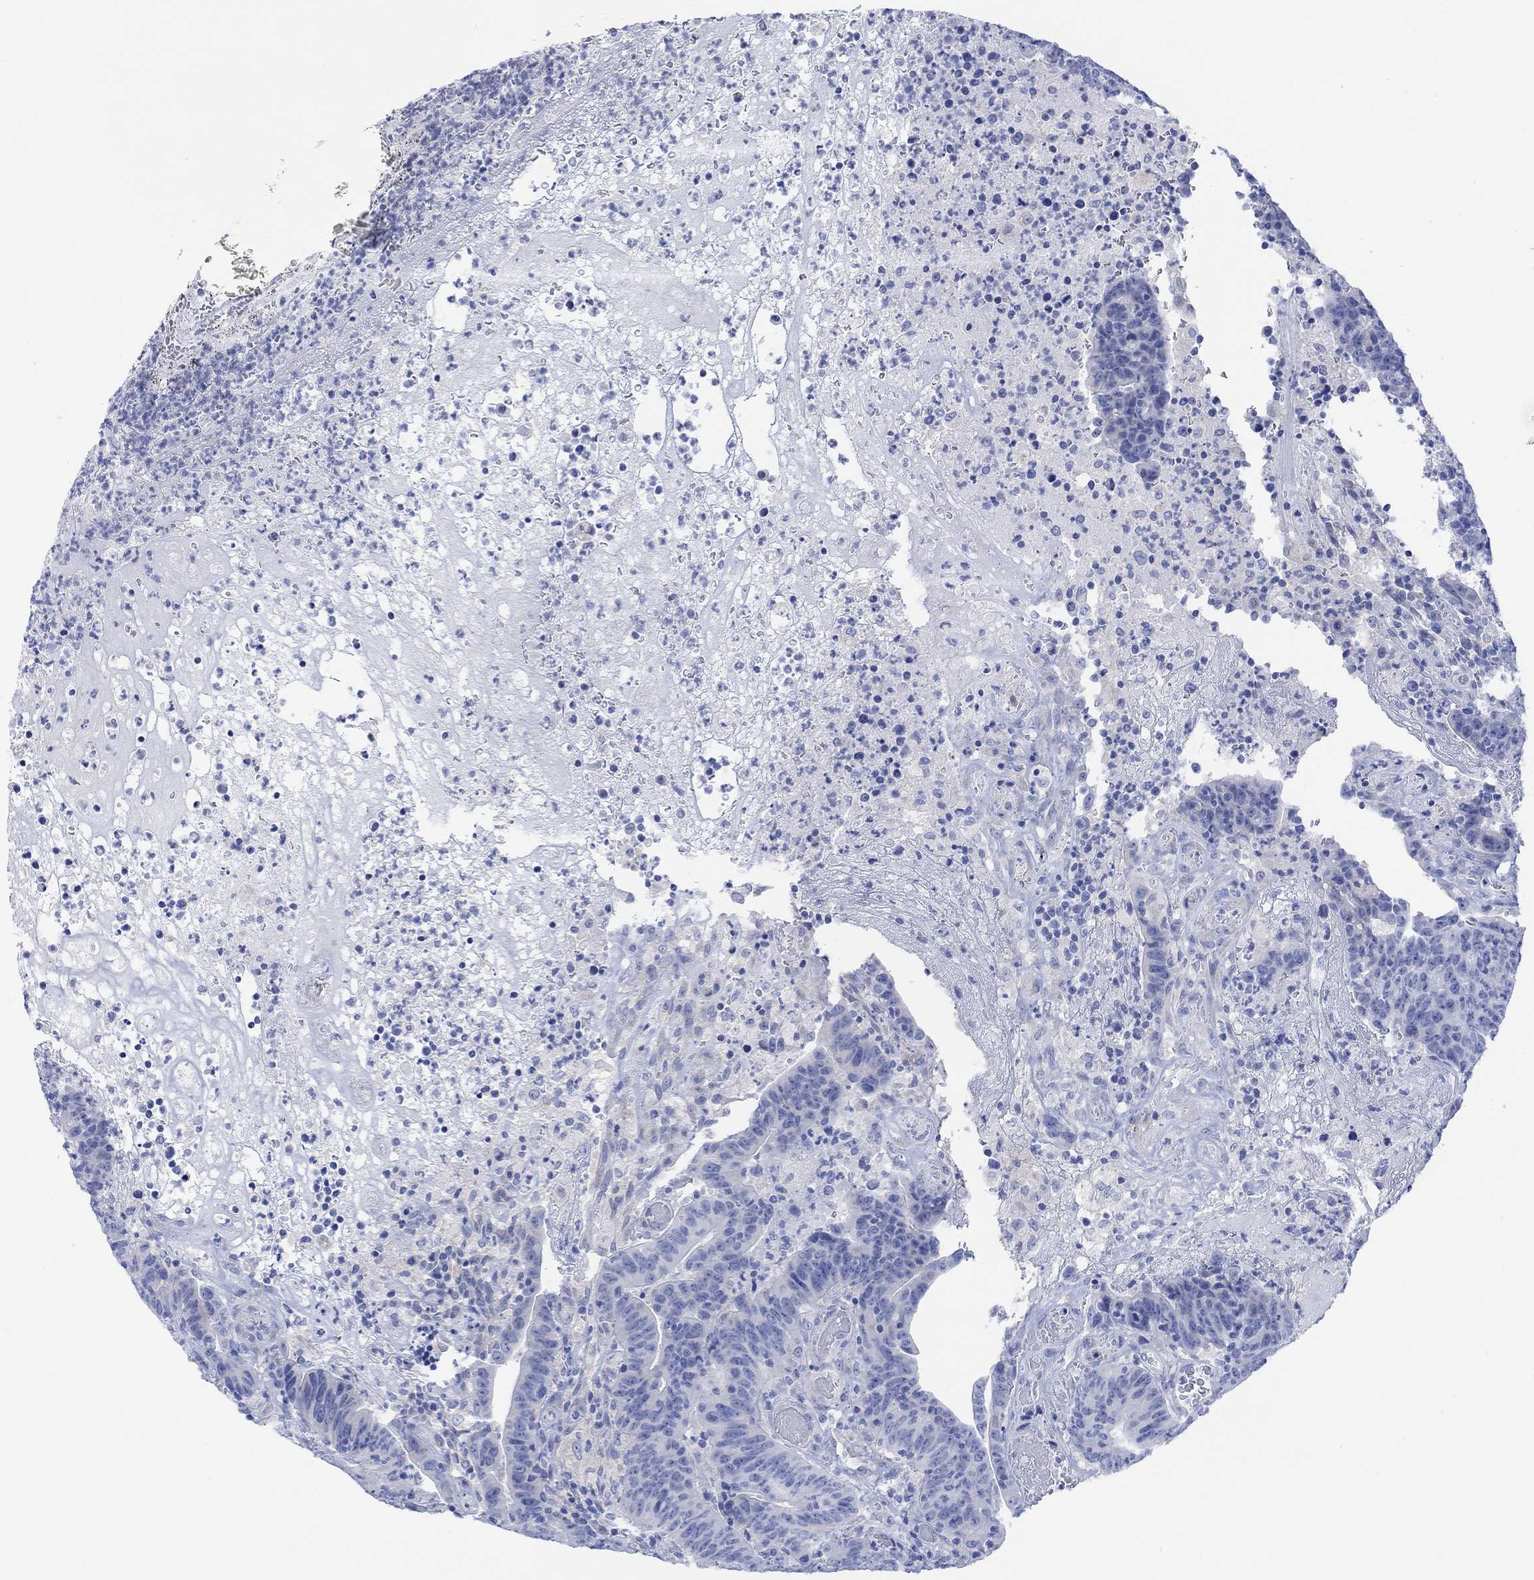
{"staining": {"intensity": "negative", "quantity": "none", "location": "none"}, "tissue": "colorectal cancer", "cell_type": "Tumor cells", "image_type": "cancer", "snomed": [{"axis": "morphology", "description": "Adenocarcinoma, NOS"}, {"axis": "topography", "description": "Colon"}], "caption": "This is an immunohistochemistry (IHC) histopathology image of human colorectal adenocarcinoma. There is no staining in tumor cells.", "gene": "GNG13", "patient": {"sex": "female", "age": 75}}